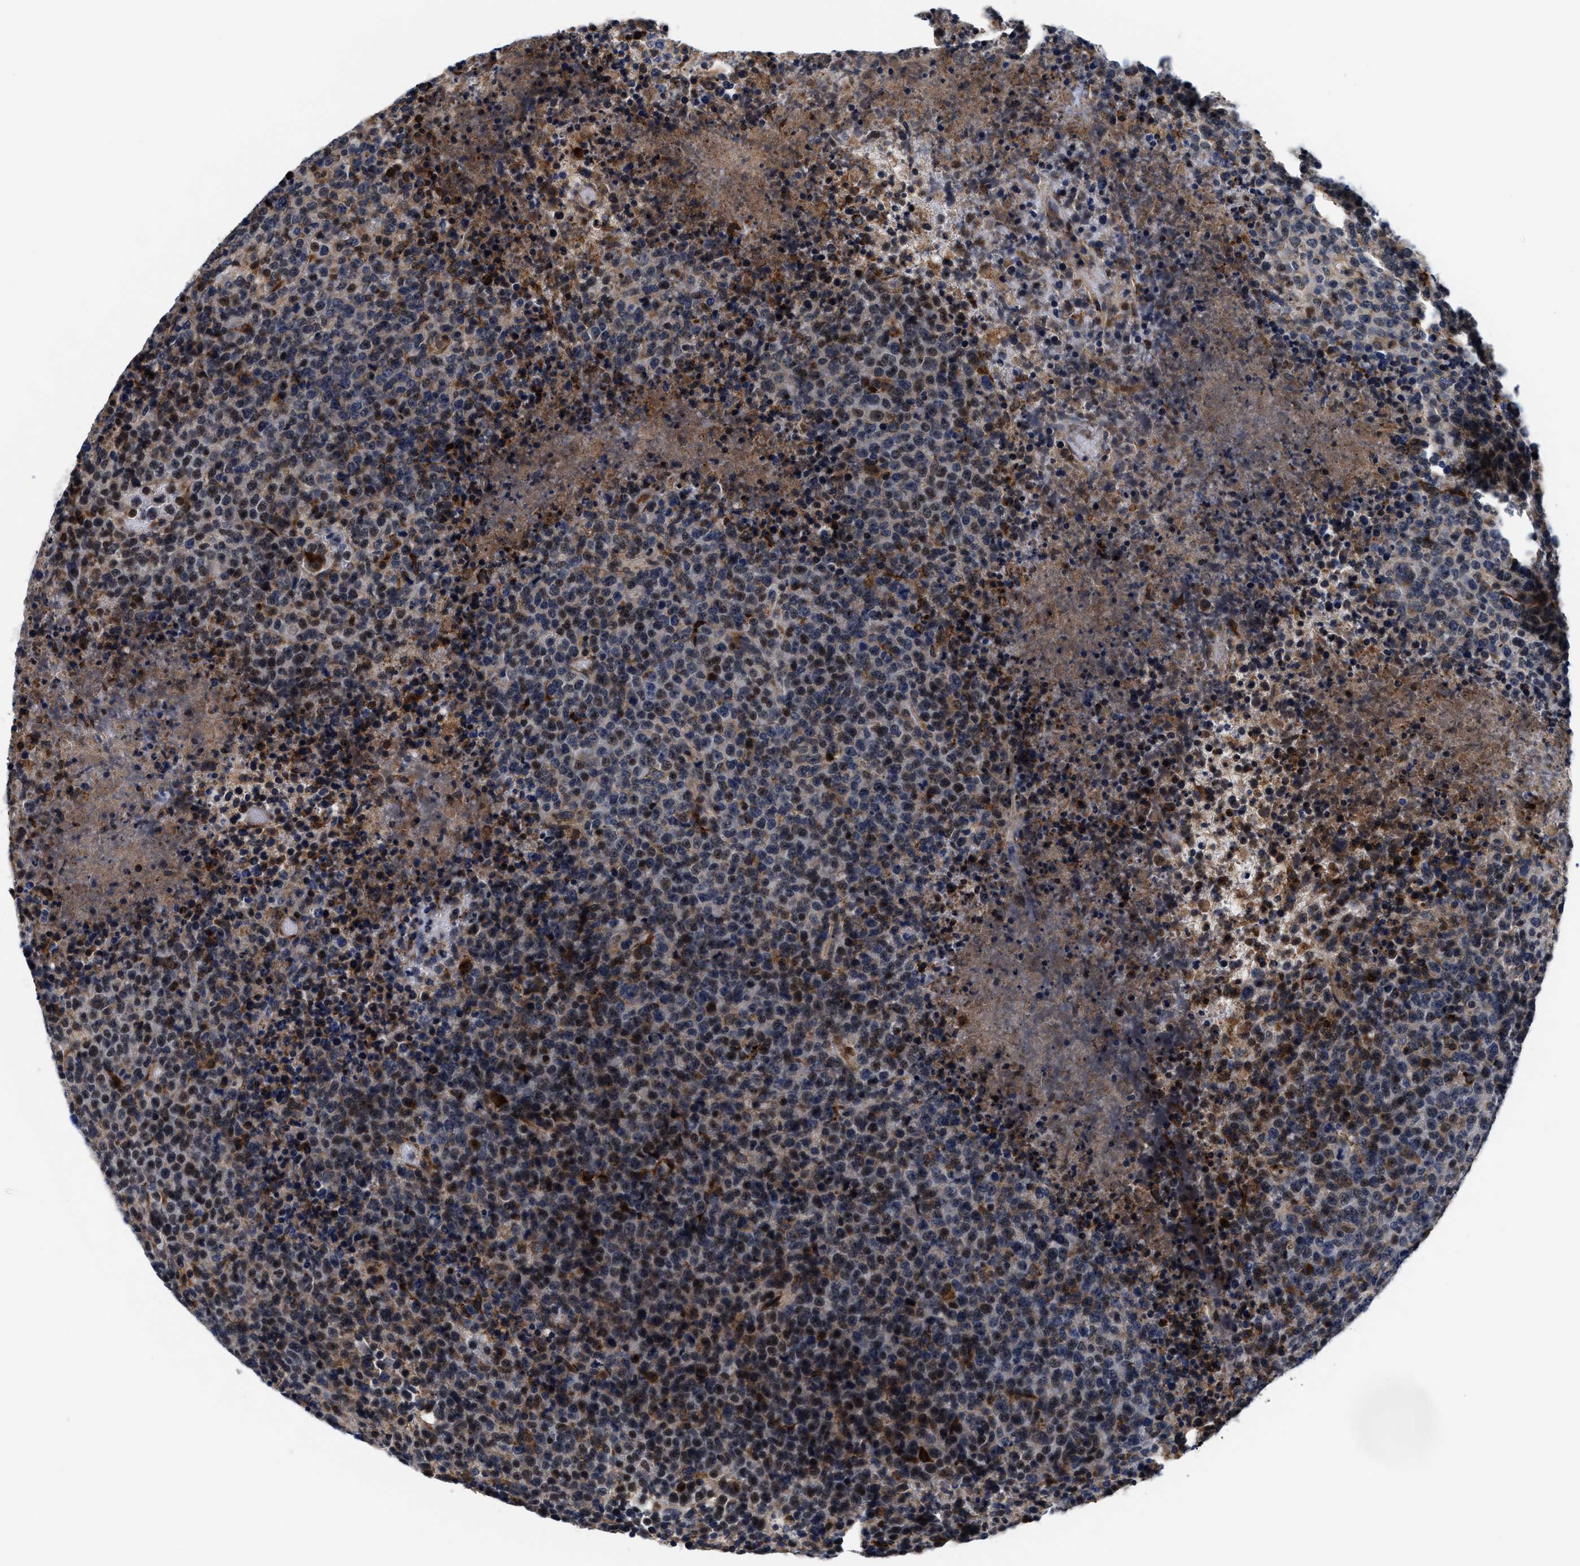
{"staining": {"intensity": "weak", "quantity": "25%-75%", "location": "cytoplasmic/membranous"}, "tissue": "lymphoma", "cell_type": "Tumor cells", "image_type": "cancer", "snomed": [{"axis": "morphology", "description": "Malignant lymphoma, non-Hodgkin's type, High grade"}, {"axis": "topography", "description": "Lymph node"}], "caption": "Protein analysis of malignant lymphoma, non-Hodgkin's type (high-grade) tissue shows weak cytoplasmic/membranous staining in about 25%-75% of tumor cells. (DAB IHC with brightfield microscopy, high magnification).", "gene": "SLC12A2", "patient": {"sex": "male", "age": 13}}